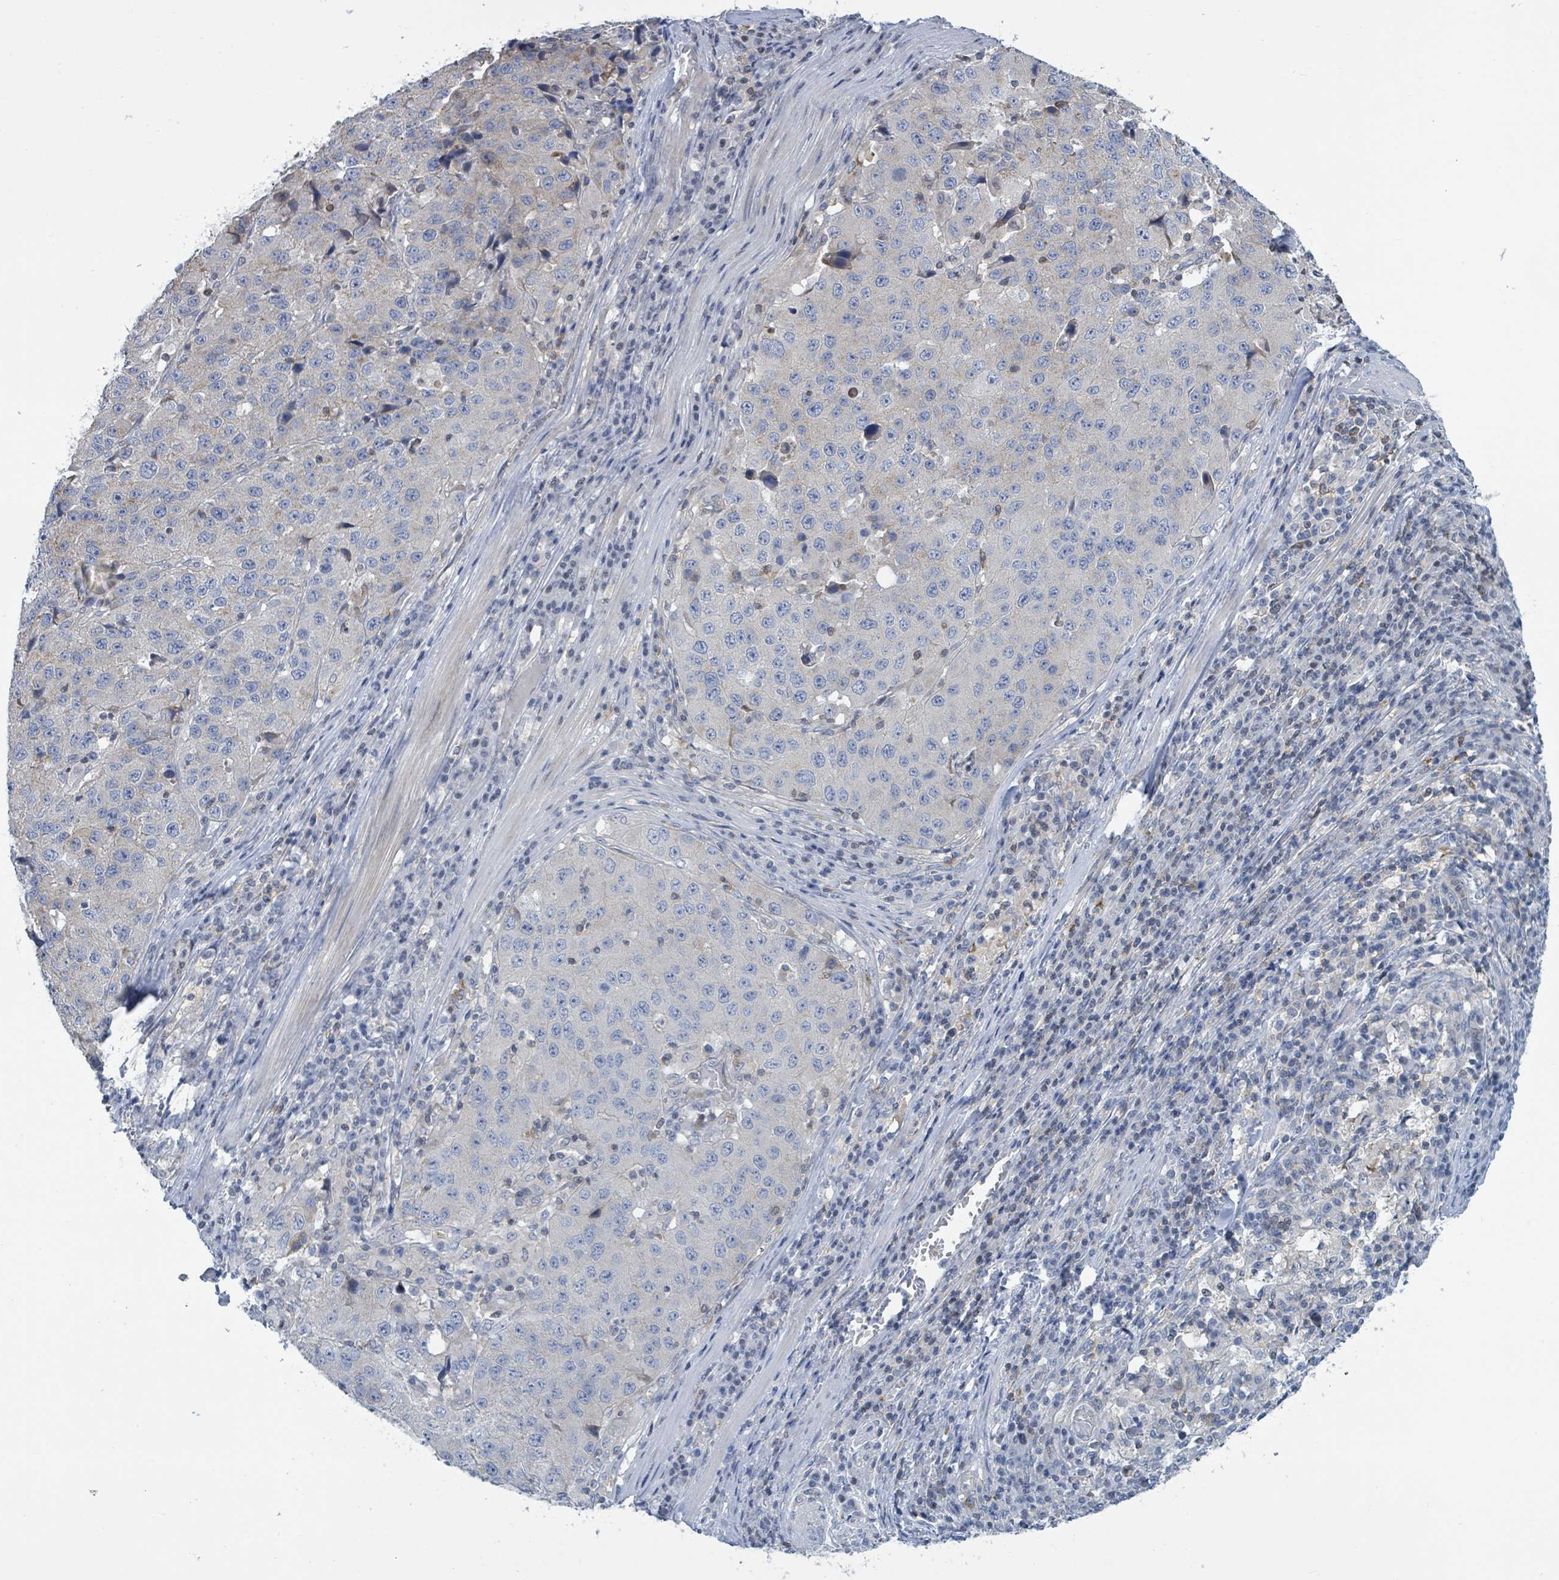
{"staining": {"intensity": "negative", "quantity": "none", "location": "none"}, "tissue": "stomach cancer", "cell_type": "Tumor cells", "image_type": "cancer", "snomed": [{"axis": "morphology", "description": "Adenocarcinoma, NOS"}, {"axis": "topography", "description": "Stomach"}], "caption": "Immunohistochemistry image of human stomach adenocarcinoma stained for a protein (brown), which shows no expression in tumor cells.", "gene": "DGKZ", "patient": {"sex": "male", "age": 71}}